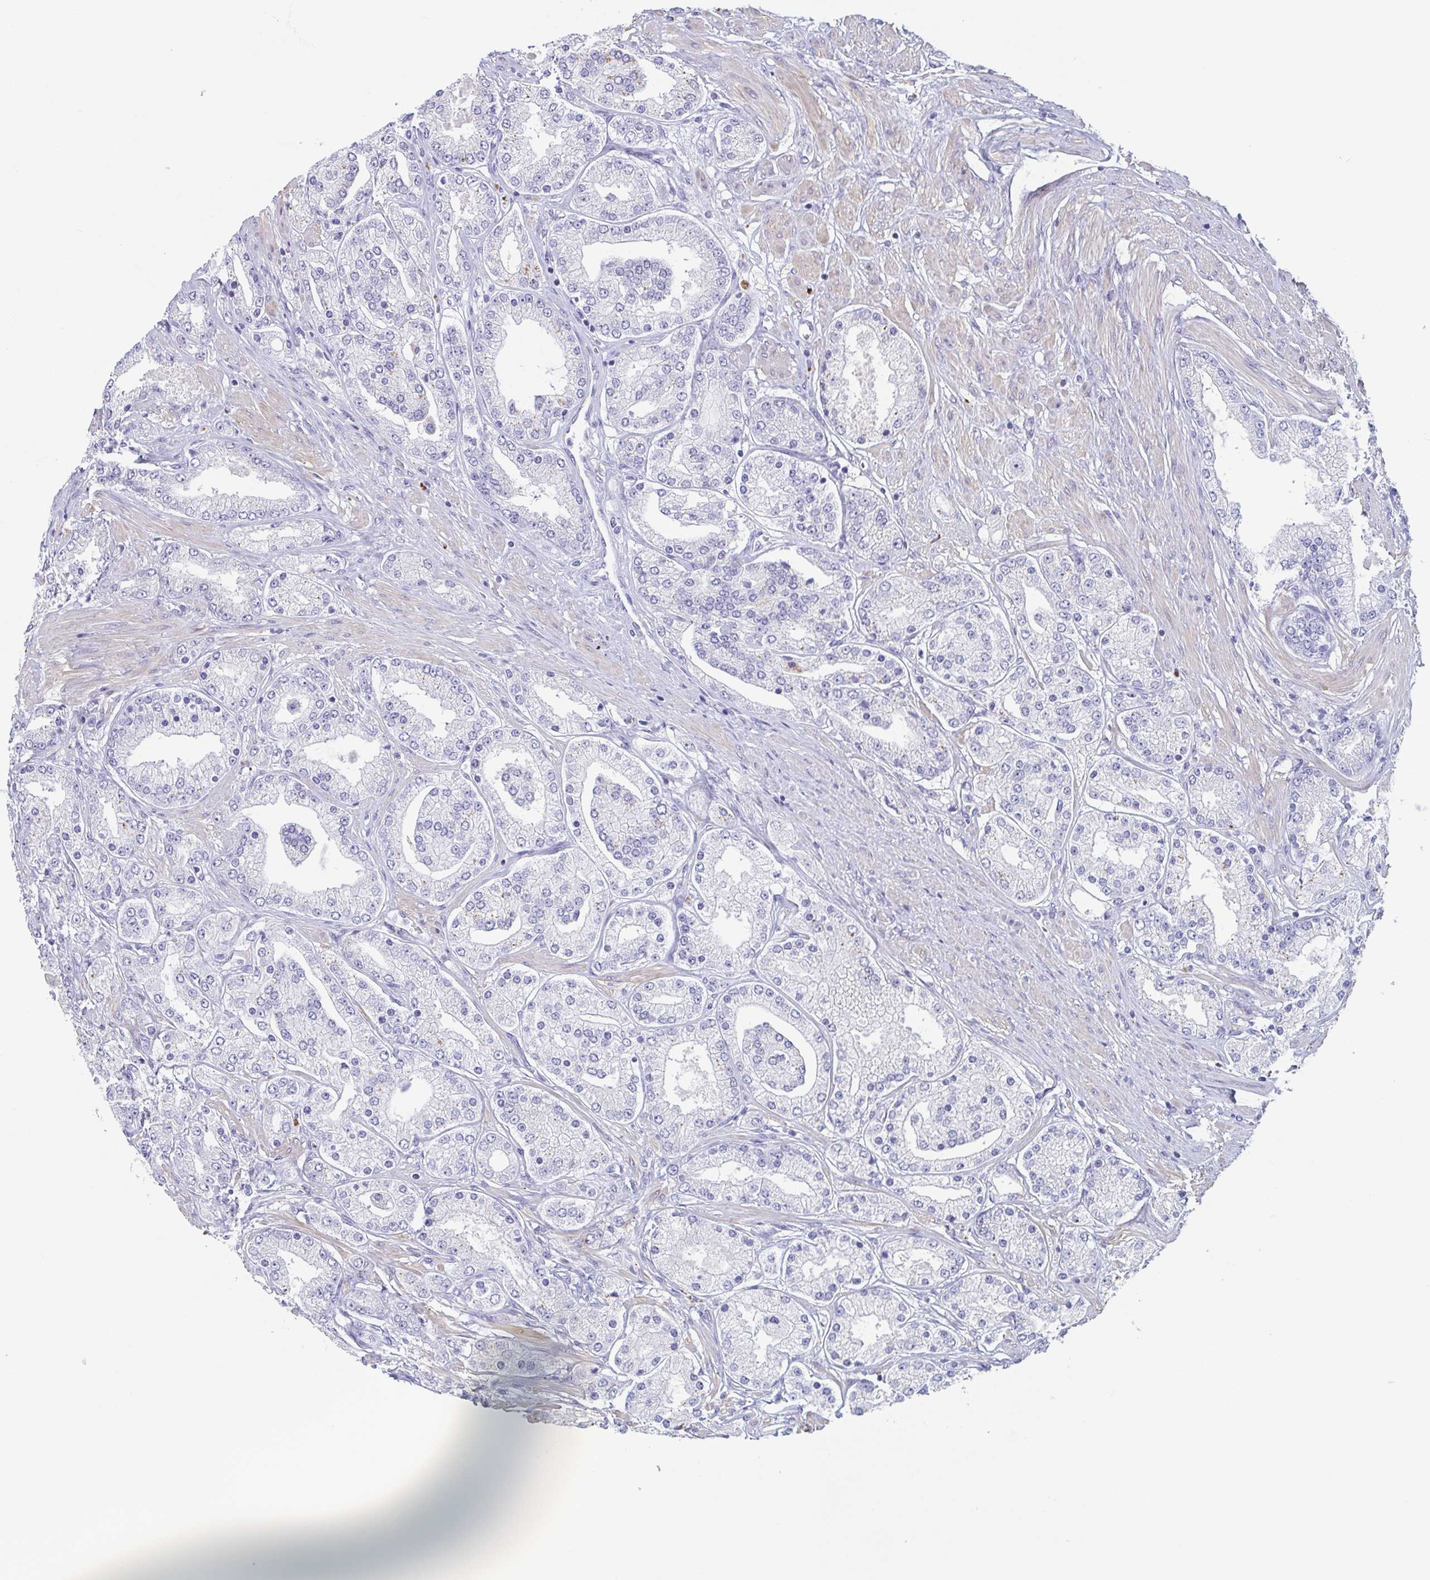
{"staining": {"intensity": "negative", "quantity": "none", "location": "none"}, "tissue": "prostate cancer", "cell_type": "Tumor cells", "image_type": "cancer", "snomed": [{"axis": "morphology", "description": "Adenocarcinoma, High grade"}, {"axis": "topography", "description": "Prostate"}], "caption": "The histopathology image exhibits no staining of tumor cells in prostate cancer.", "gene": "TAGLN3", "patient": {"sex": "male", "age": 67}}